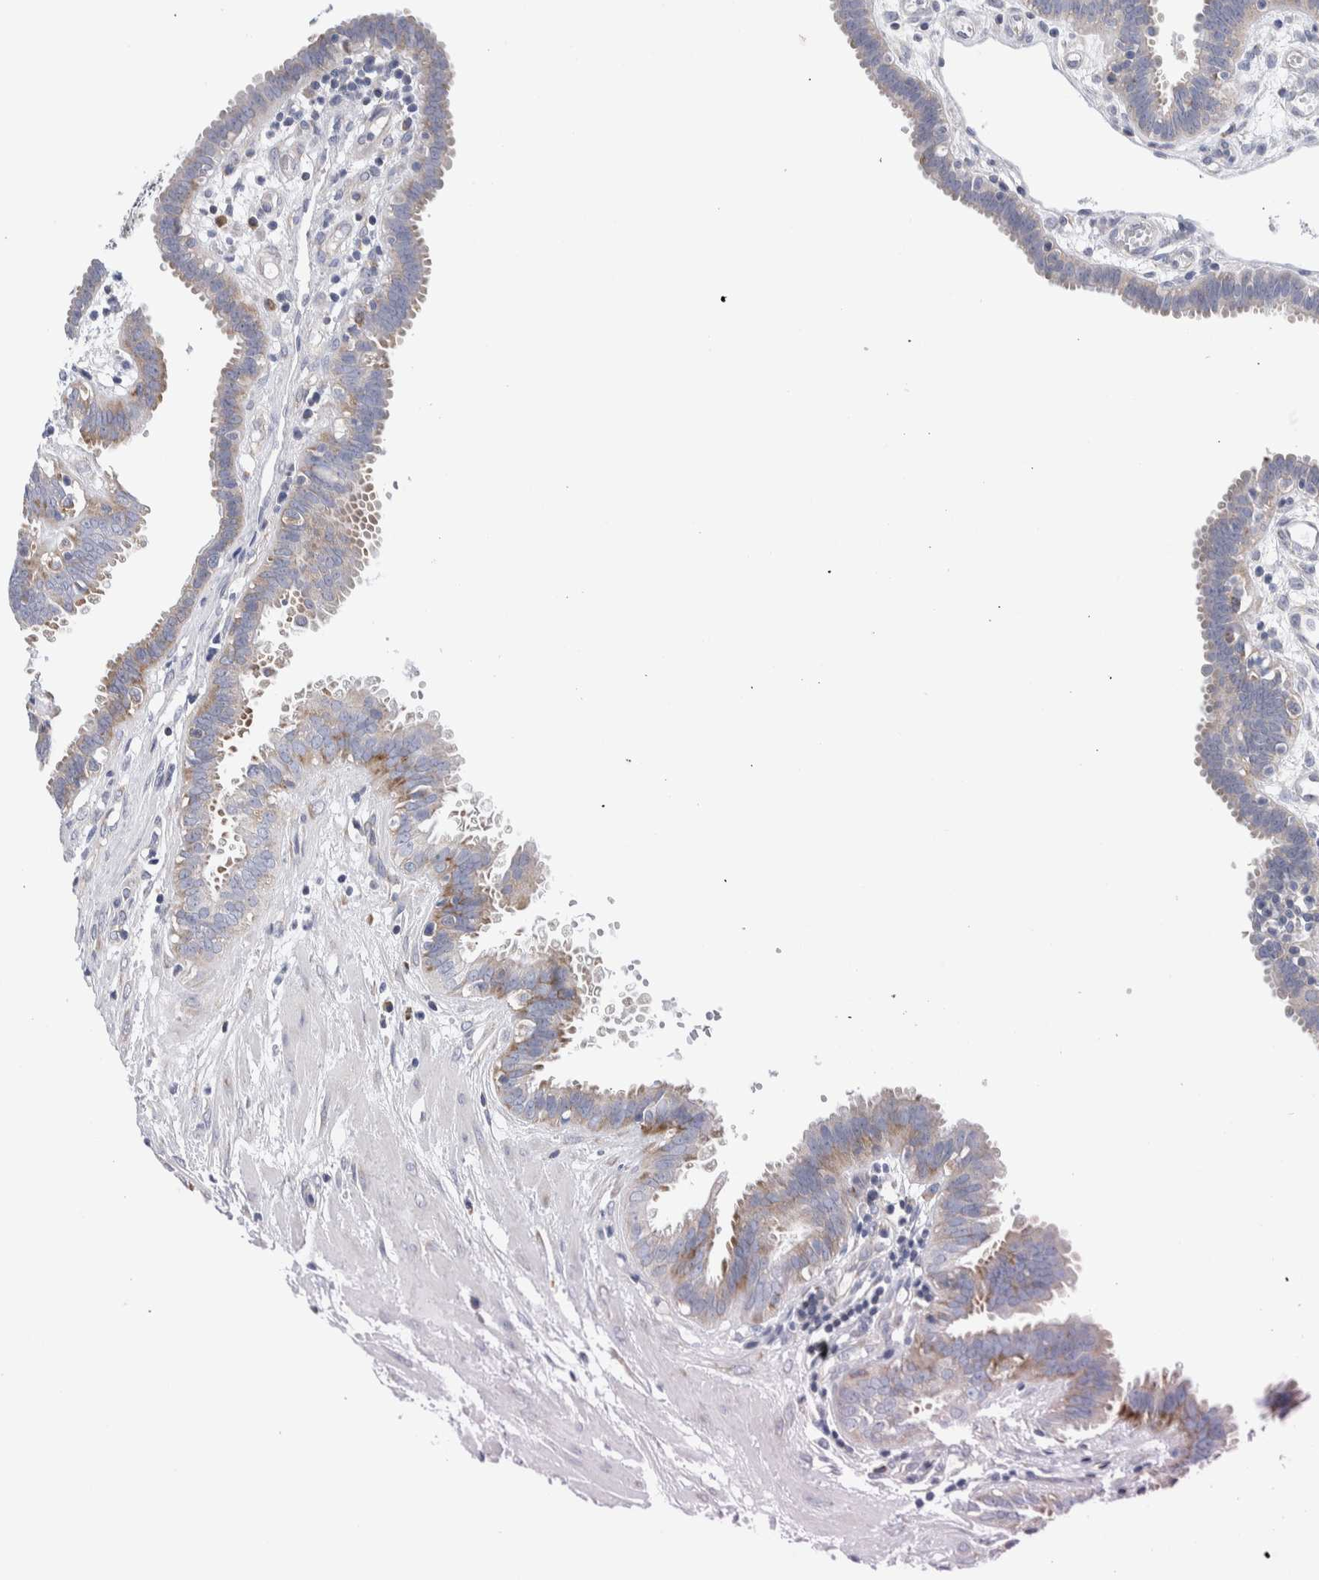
{"staining": {"intensity": "moderate", "quantity": "25%-75%", "location": "cytoplasmic/membranous"}, "tissue": "fallopian tube", "cell_type": "Glandular cells", "image_type": "normal", "snomed": [{"axis": "morphology", "description": "Normal tissue, NOS"}, {"axis": "topography", "description": "Fallopian tube"}, {"axis": "topography", "description": "Placenta"}], "caption": "Unremarkable fallopian tube was stained to show a protein in brown. There is medium levels of moderate cytoplasmic/membranous positivity in about 25%-75% of glandular cells.", "gene": "RACK1", "patient": {"sex": "female", "age": 32}}